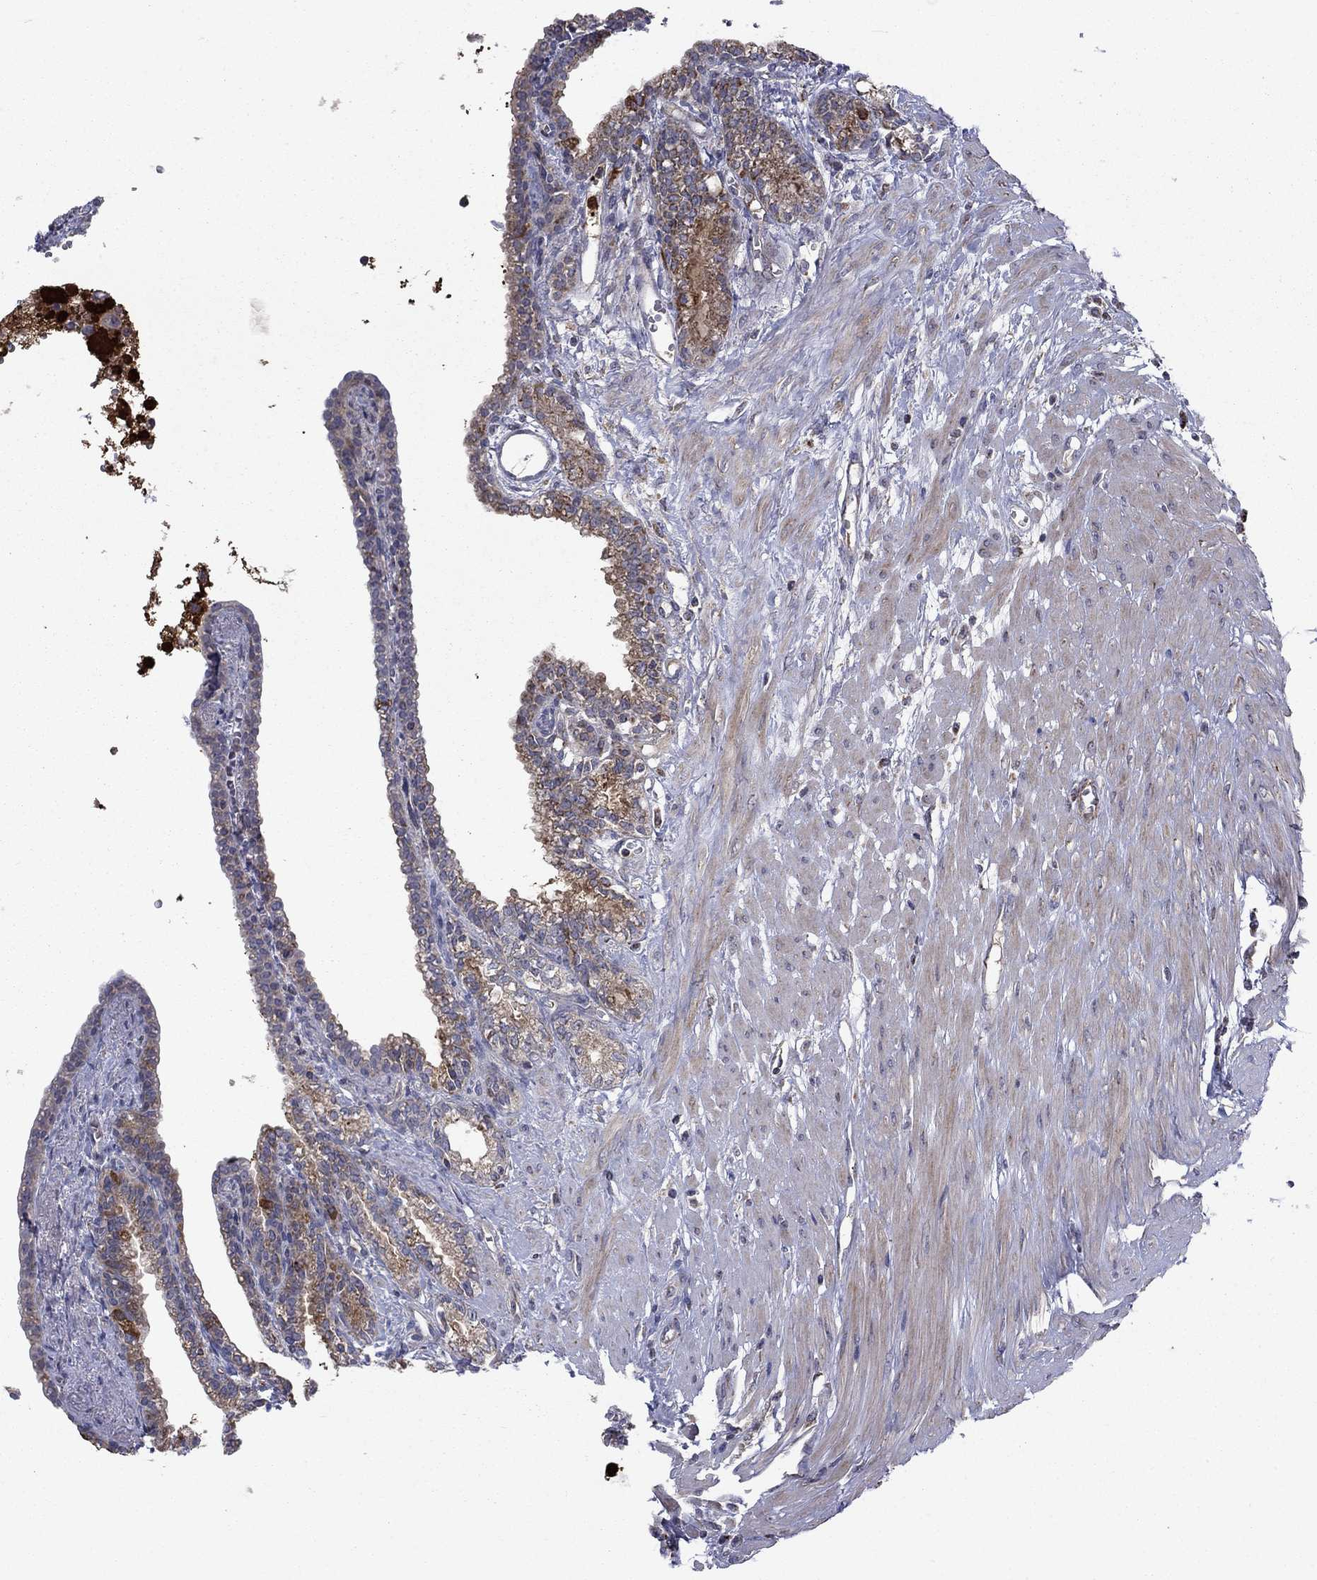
{"staining": {"intensity": "moderate", "quantity": "25%-75%", "location": "cytoplasmic/membranous"}, "tissue": "seminal vesicle", "cell_type": "Glandular cells", "image_type": "normal", "snomed": [{"axis": "morphology", "description": "Normal tissue, NOS"}, {"axis": "morphology", "description": "Urothelial carcinoma, NOS"}, {"axis": "topography", "description": "Urinary bladder"}, {"axis": "topography", "description": "Seminal veicle"}], "caption": "Normal seminal vesicle exhibits moderate cytoplasmic/membranous expression in about 25%-75% of glandular cells The staining is performed using DAB (3,3'-diaminobenzidine) brown chromogen to label protein expression. The nuclei are counter-stained blue using hematoxylin..", "gene": "DOP1B", "patient": {"sex": "male", "age": 76}}